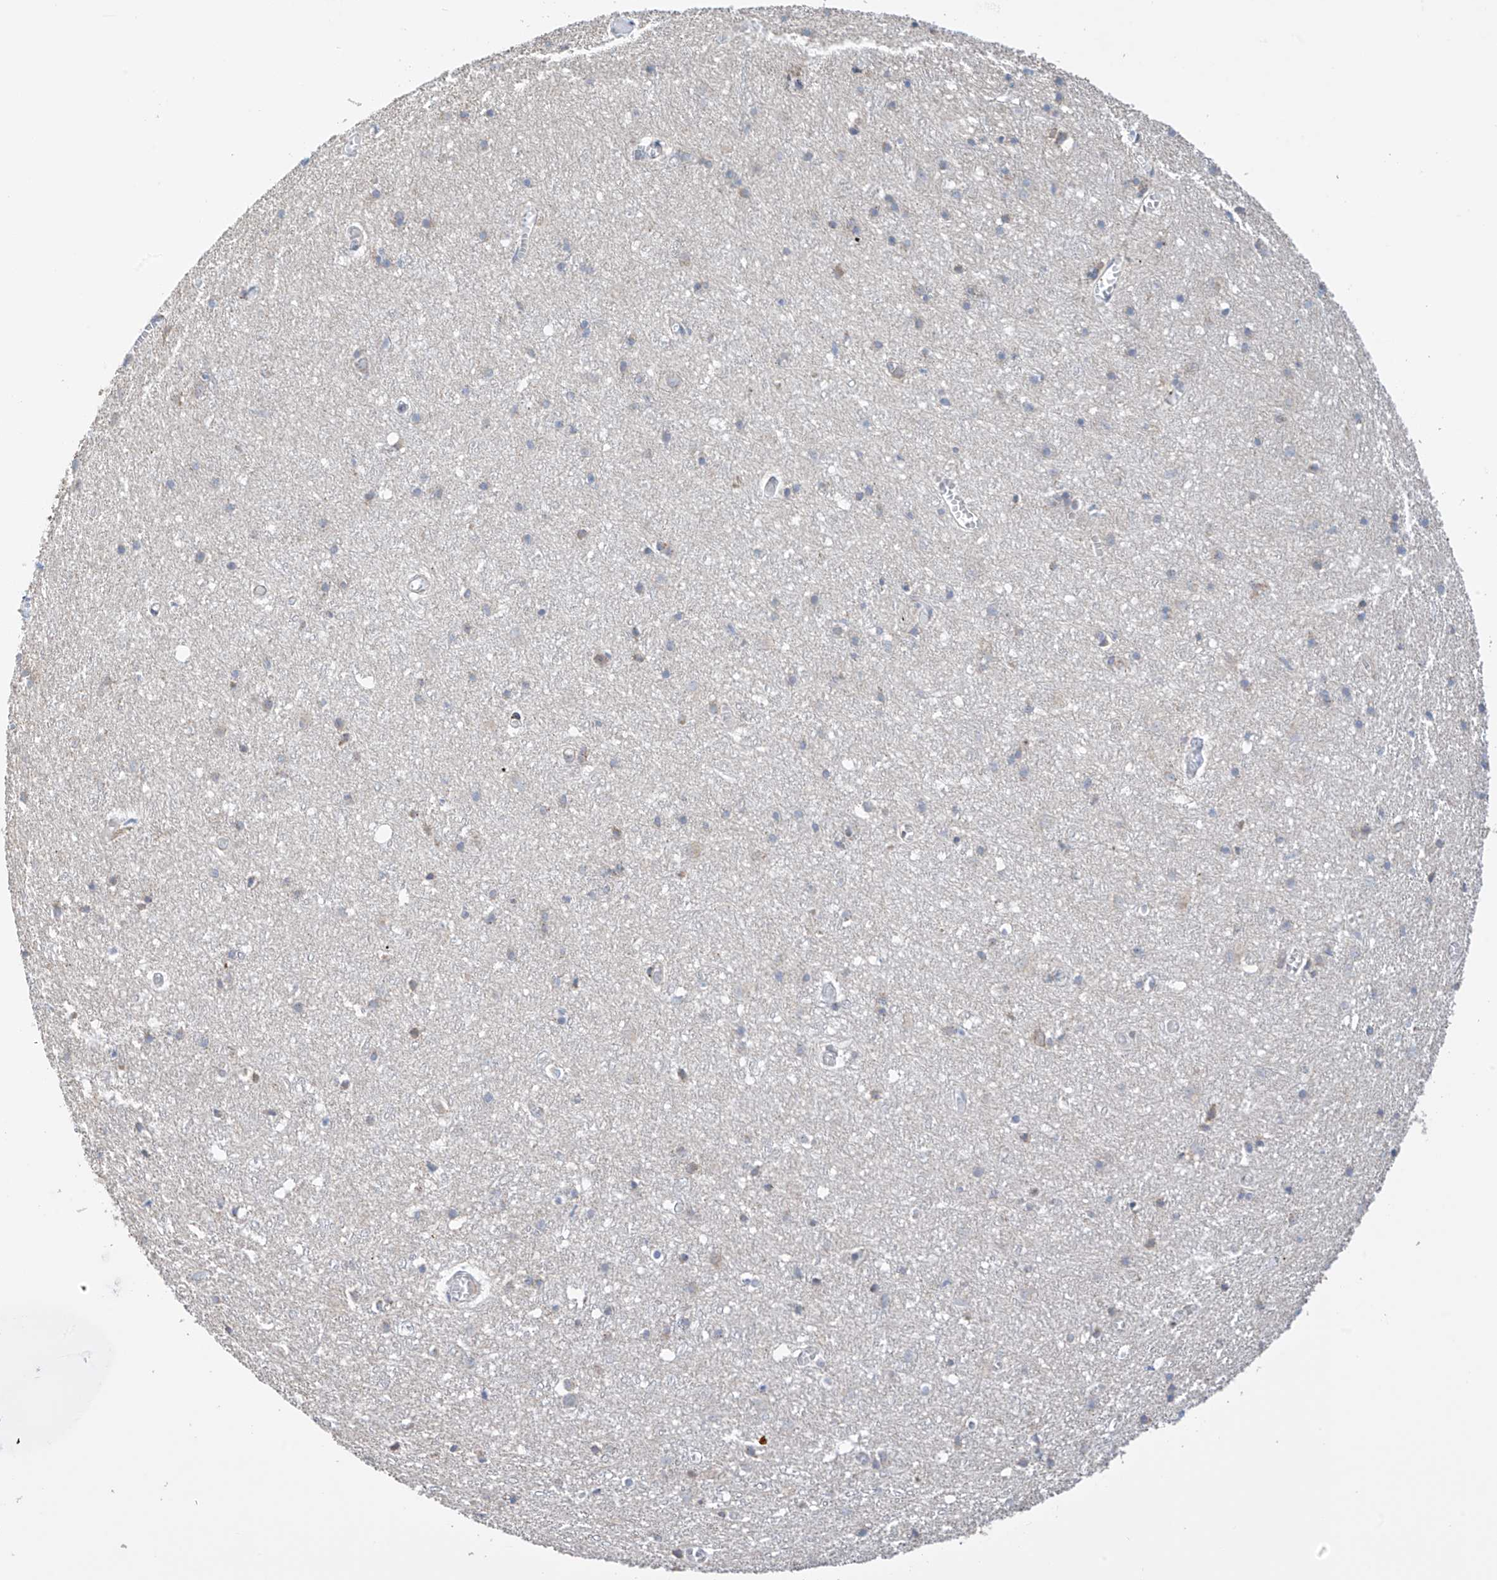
{"staining": {"intensity": "negative", "quantity": "none", "location": "none"}, "tissue": "cerebral cortex", "cell_type": "Endothelial cells", "image_type": "normal", "snomed": [{"axis": "morphology", "description": "Normal tissue, NOS"}, {"axis": "topography", "description": "Cerebral cortex"}], "caption": "This is a histopathology image of immunohistochemistry staining of benign cerebral cortex, which shows no positivity in endothelial cells.", "gene": "REC8", "patient": {"sex": "female", "age": 64}}